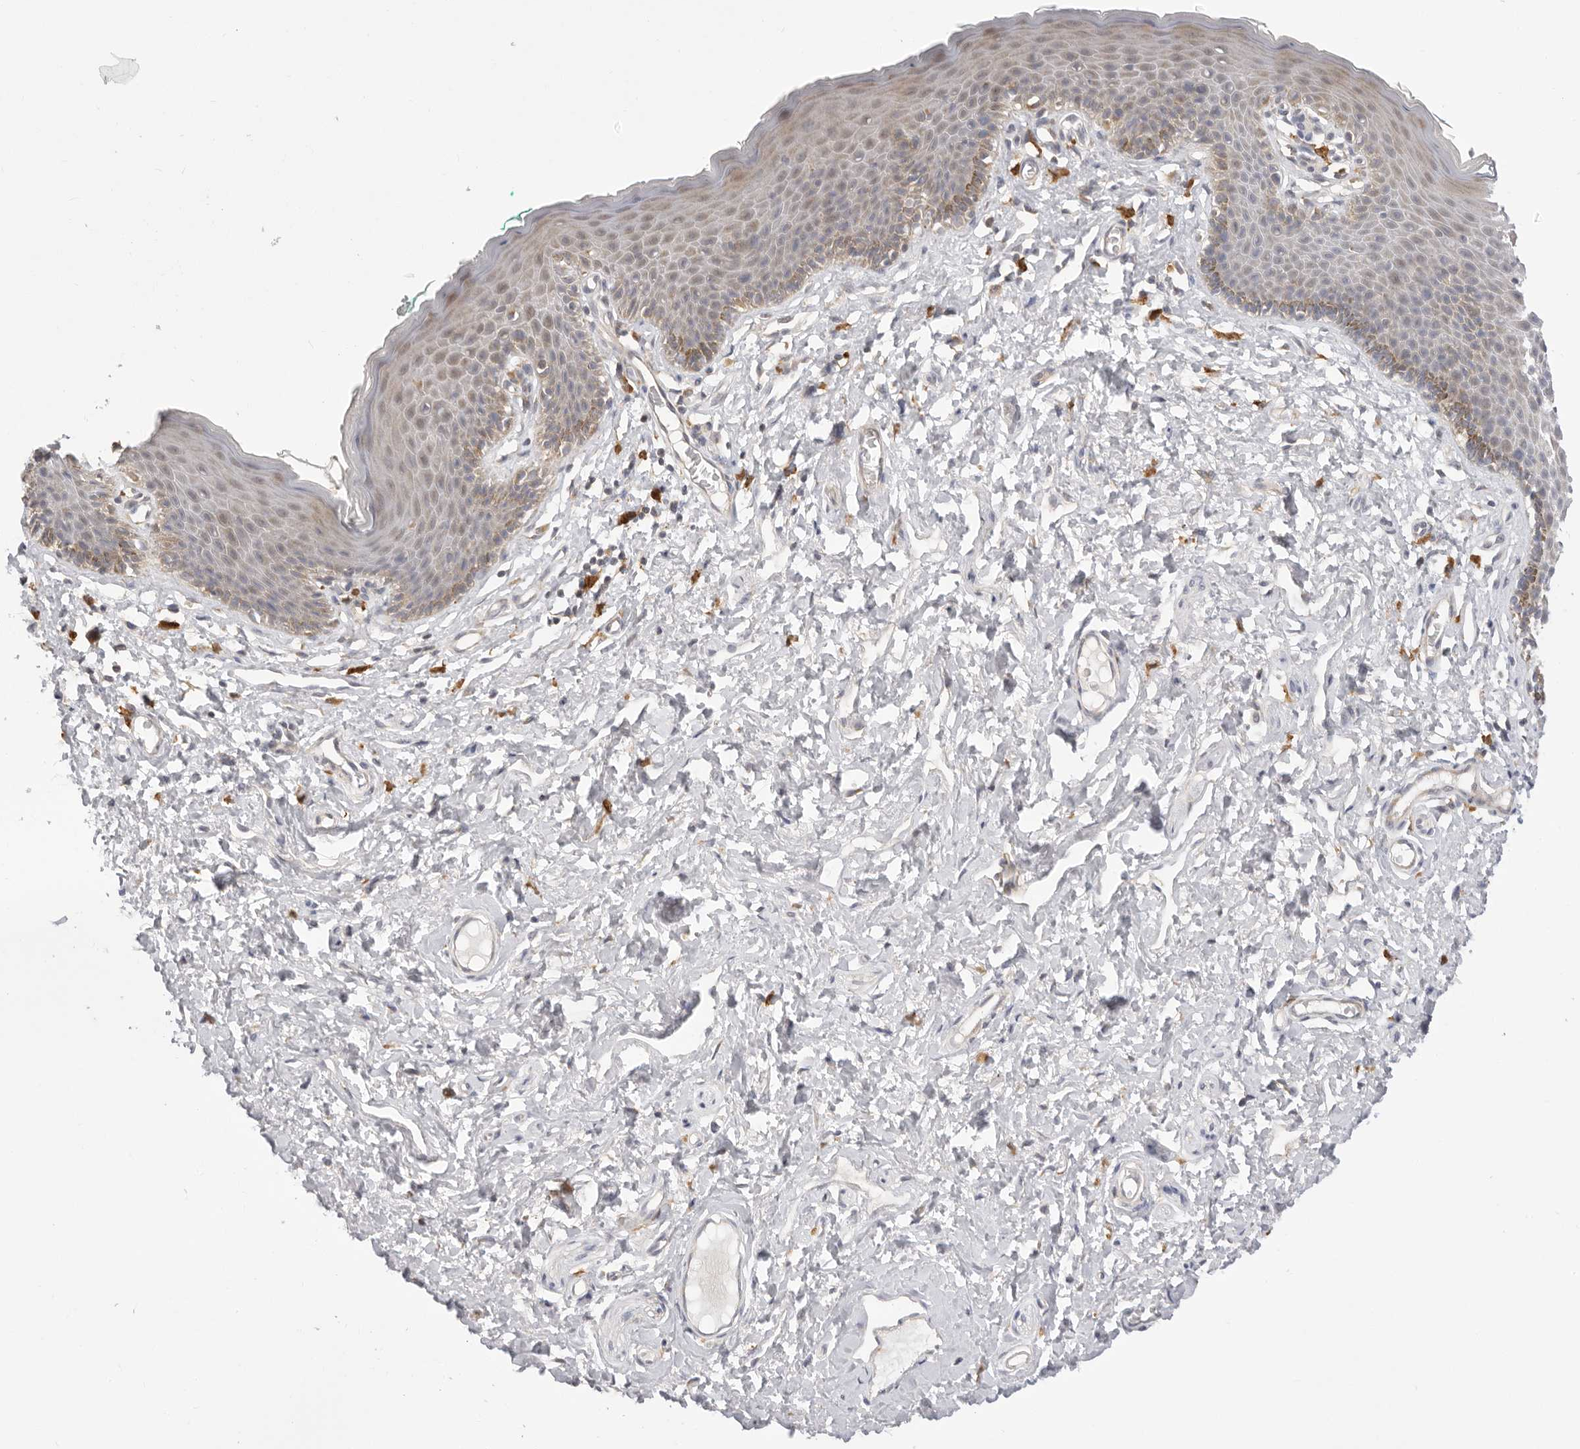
{"staining": {"intensity": "moderate", "quantity": "25%-75%", "location": "cytoplasmic/membranous"}, "tissue": "skin", "cell_type": "Epidermal cells", "image_type": "normal", "snomed": [{"axis": "morphology", "description": "Normal tissue, NOS"}, {"axis": "topography", "description": "Vulva"}], "caption": "The photomicrograph displays immunohistochemical staining of benign skin. There is moderate cytoplasmic/membranous expression is seen in approximately 25%-75% of epidermal cells. Using DAB (brown) and hematoxylin (blue) stains, captured at high magnification using brightfield microscopy.", "gene": "USH1C", "patient": {"sex": "female", "age": 66}}